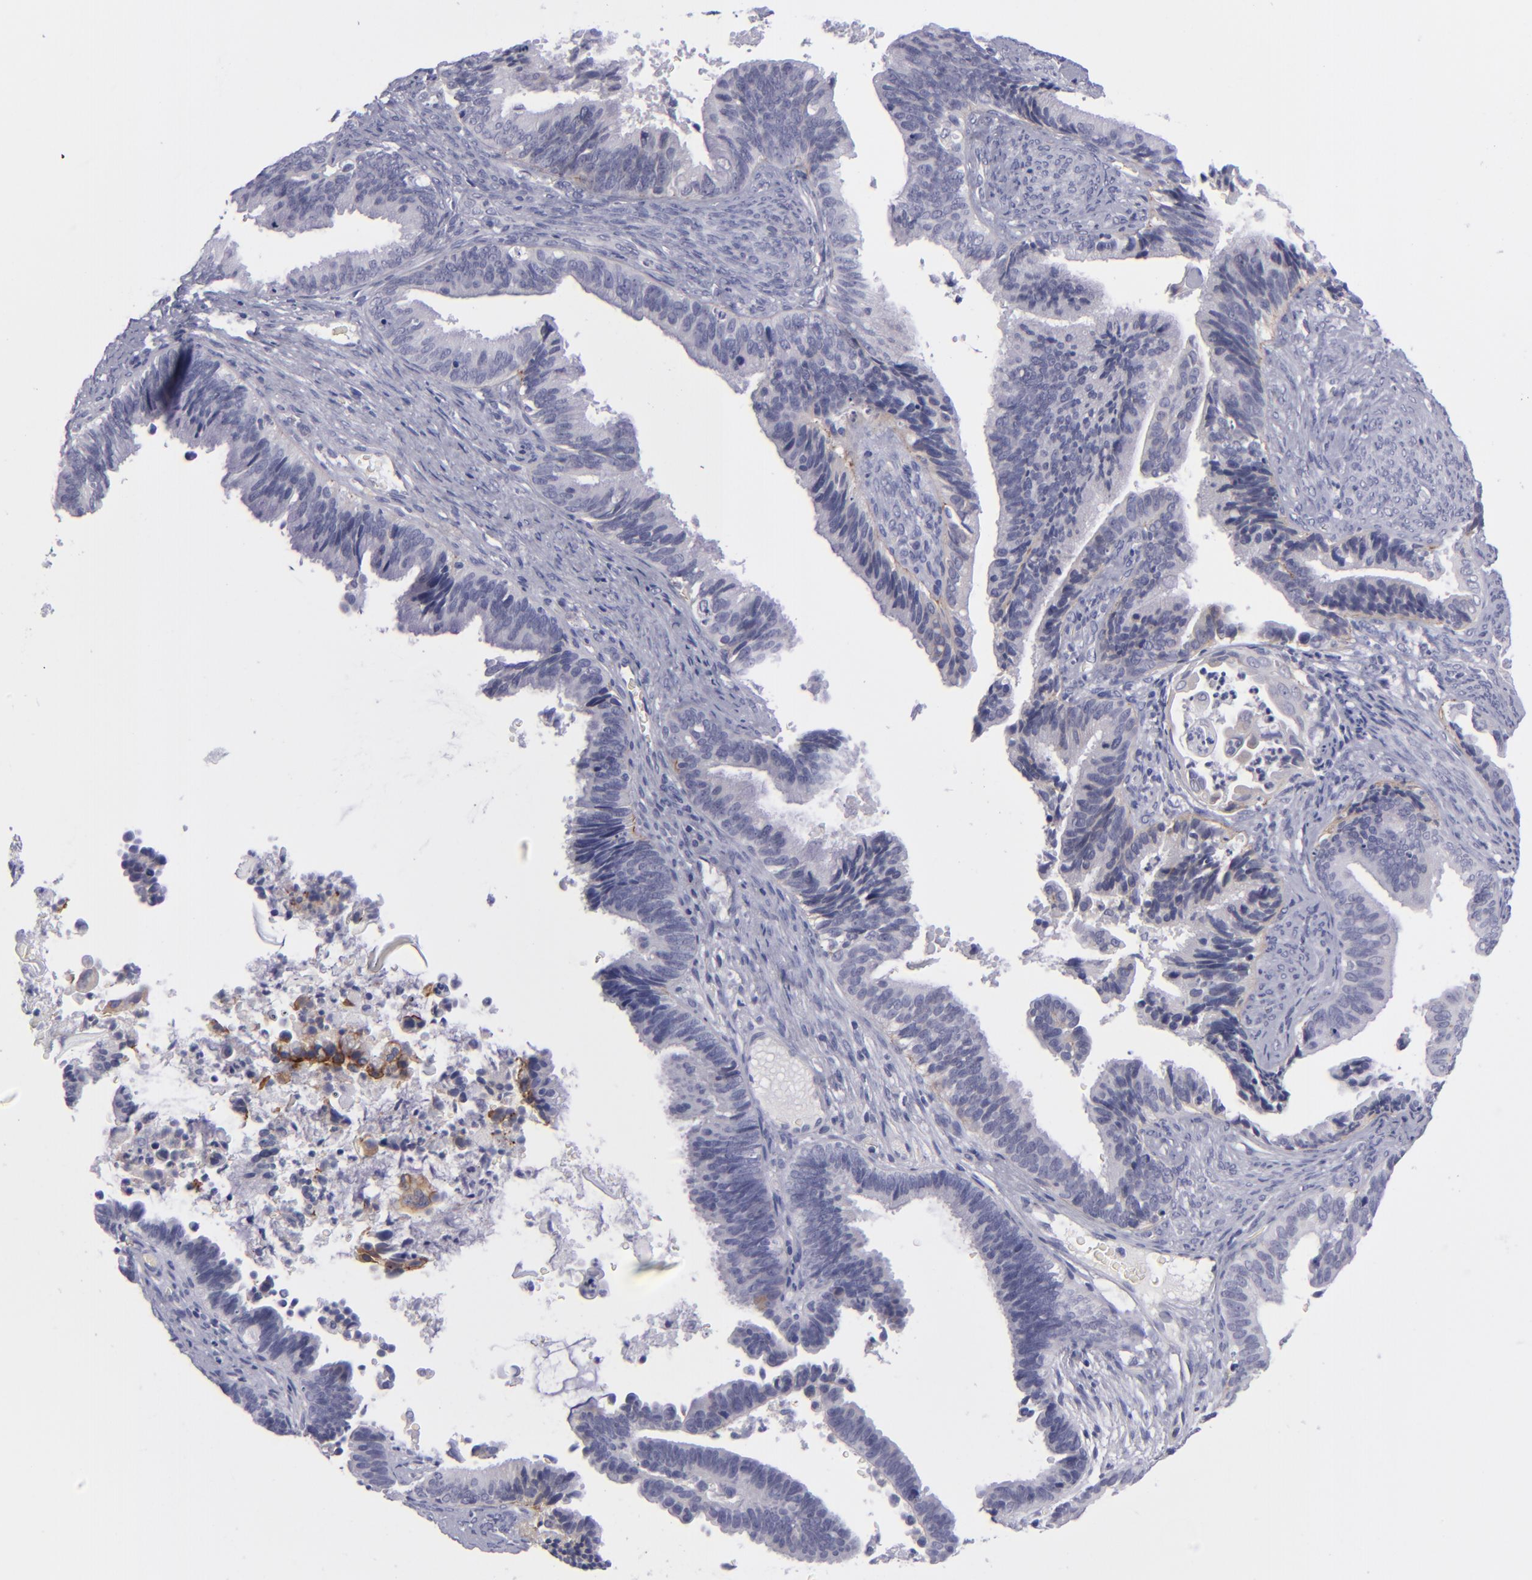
{"staining": {"intensity": "moderate", "quantity": "25%-75%", "location": "cytoplasmic/membranous"}, "tissue": "cervical cancer", "cell_type": "Tumor cells", "image_type": "cancer", "snomed": [{"axis": "morphology", "description": "Adenocarcinoma, NOS"}, {"axis": "topography", "description": "Cervix"}], "caption": "Approximately 25%-75% of tumor cells in human cervical cancer (adenocarcinoma) show moderate cytoplasmic/membranous protein expression as visualized by brown immunohistochemical staining.", "gene": "ITGB4", "patient": {"sex": "female", "age": 47}}